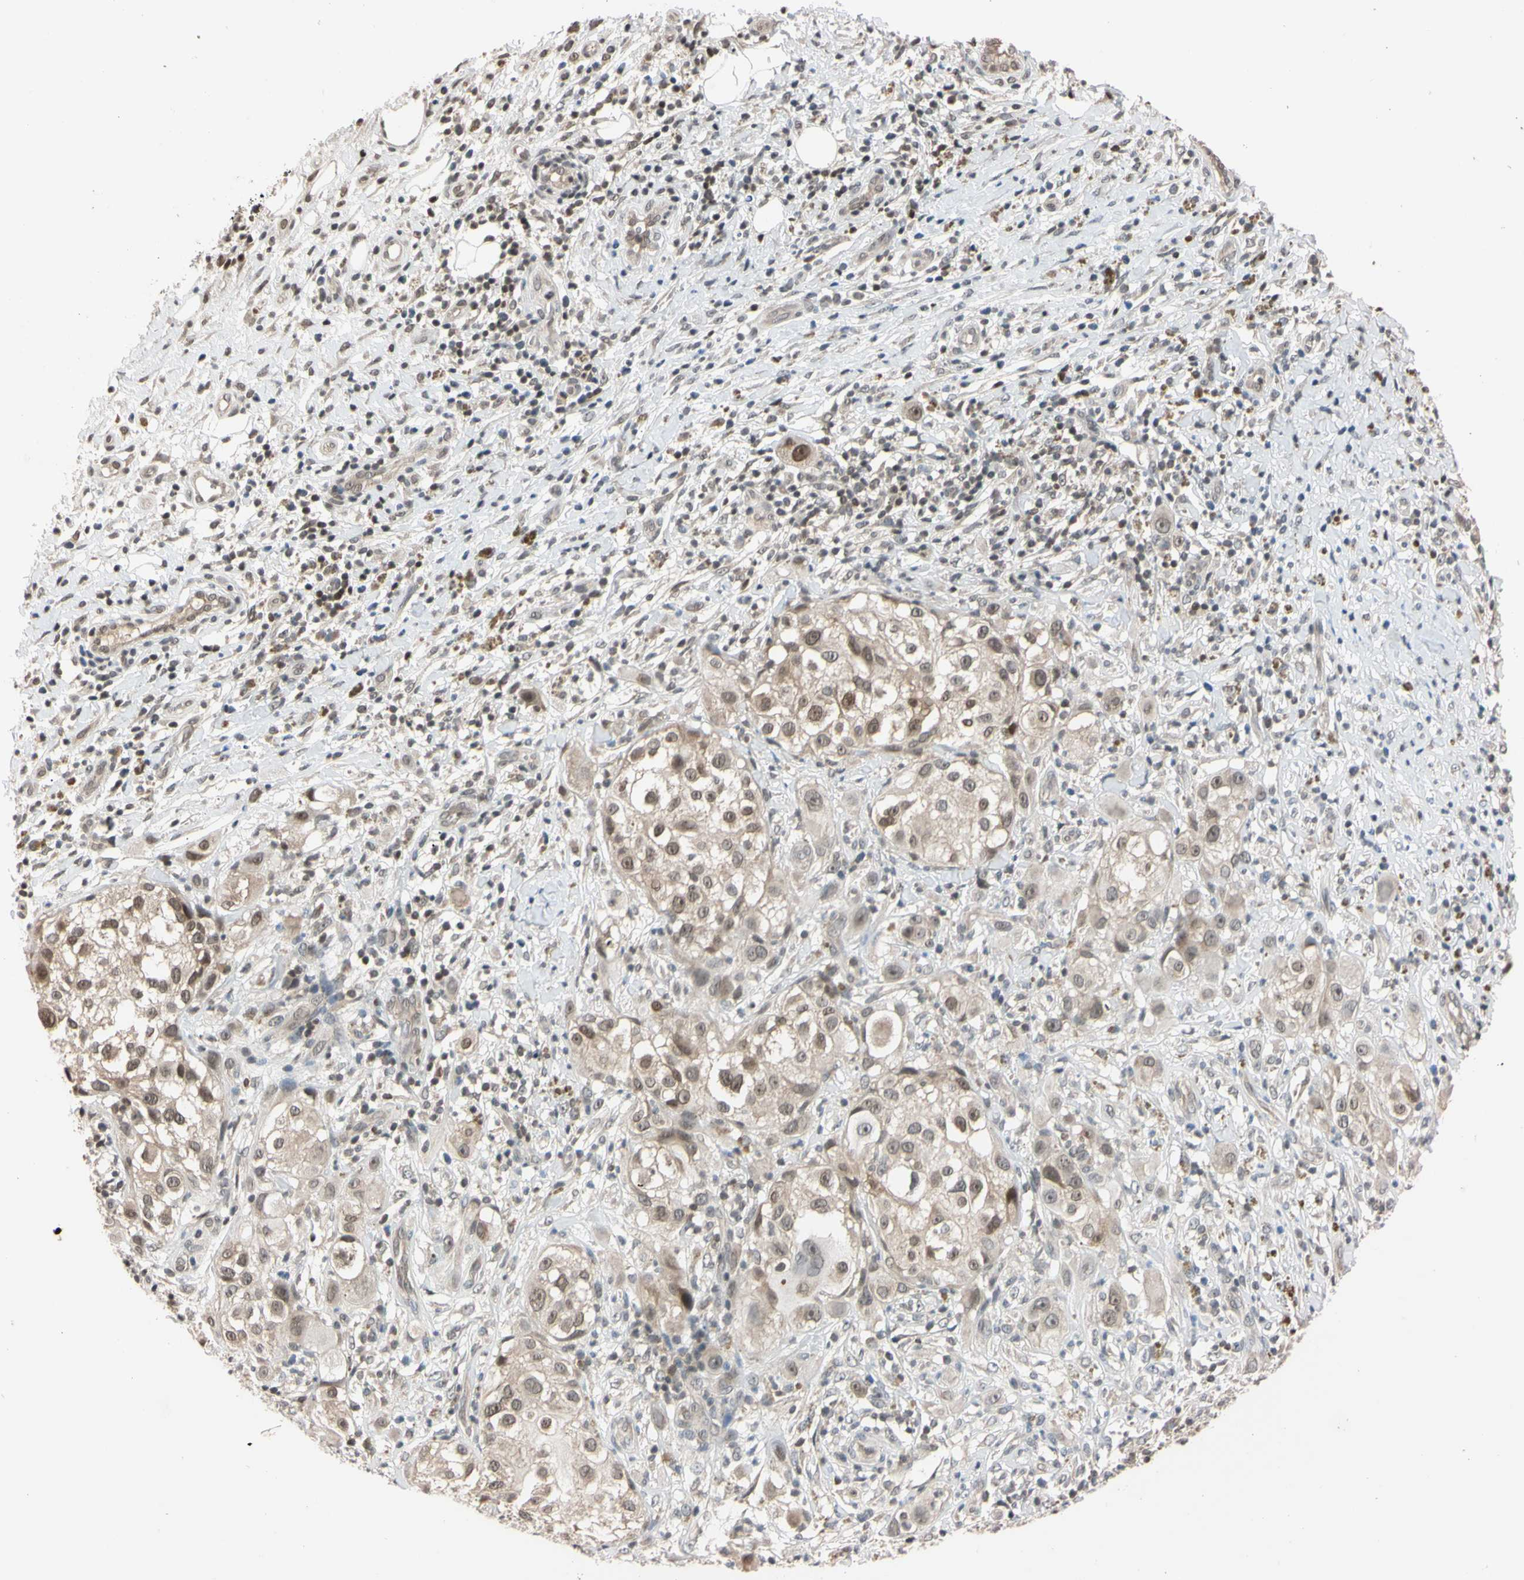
{"staining": {"intensity": "weak", "quantity": "25%-75%", "location": "cytoplasmic/membranous,nuclear"}, "tissue": "melanoma", "cell_type": "Tumor cells", "image_type": "cancer", "snomed": [{"axis": "morphology", "description": "Necrosis, NOS"}, {"axis": "morphology", "description": "Malignant melanoma, NOS"}, {"axis": "topography", "description": "Skin"}], "caption": "Protein analysis of melanoma tissue displays weak cytoplasmic/membranous and nuclear staining in about 25%-75% of tumor cells.", "gene": "UBE2I", "patient": {"sex": "female", "age": 87}}